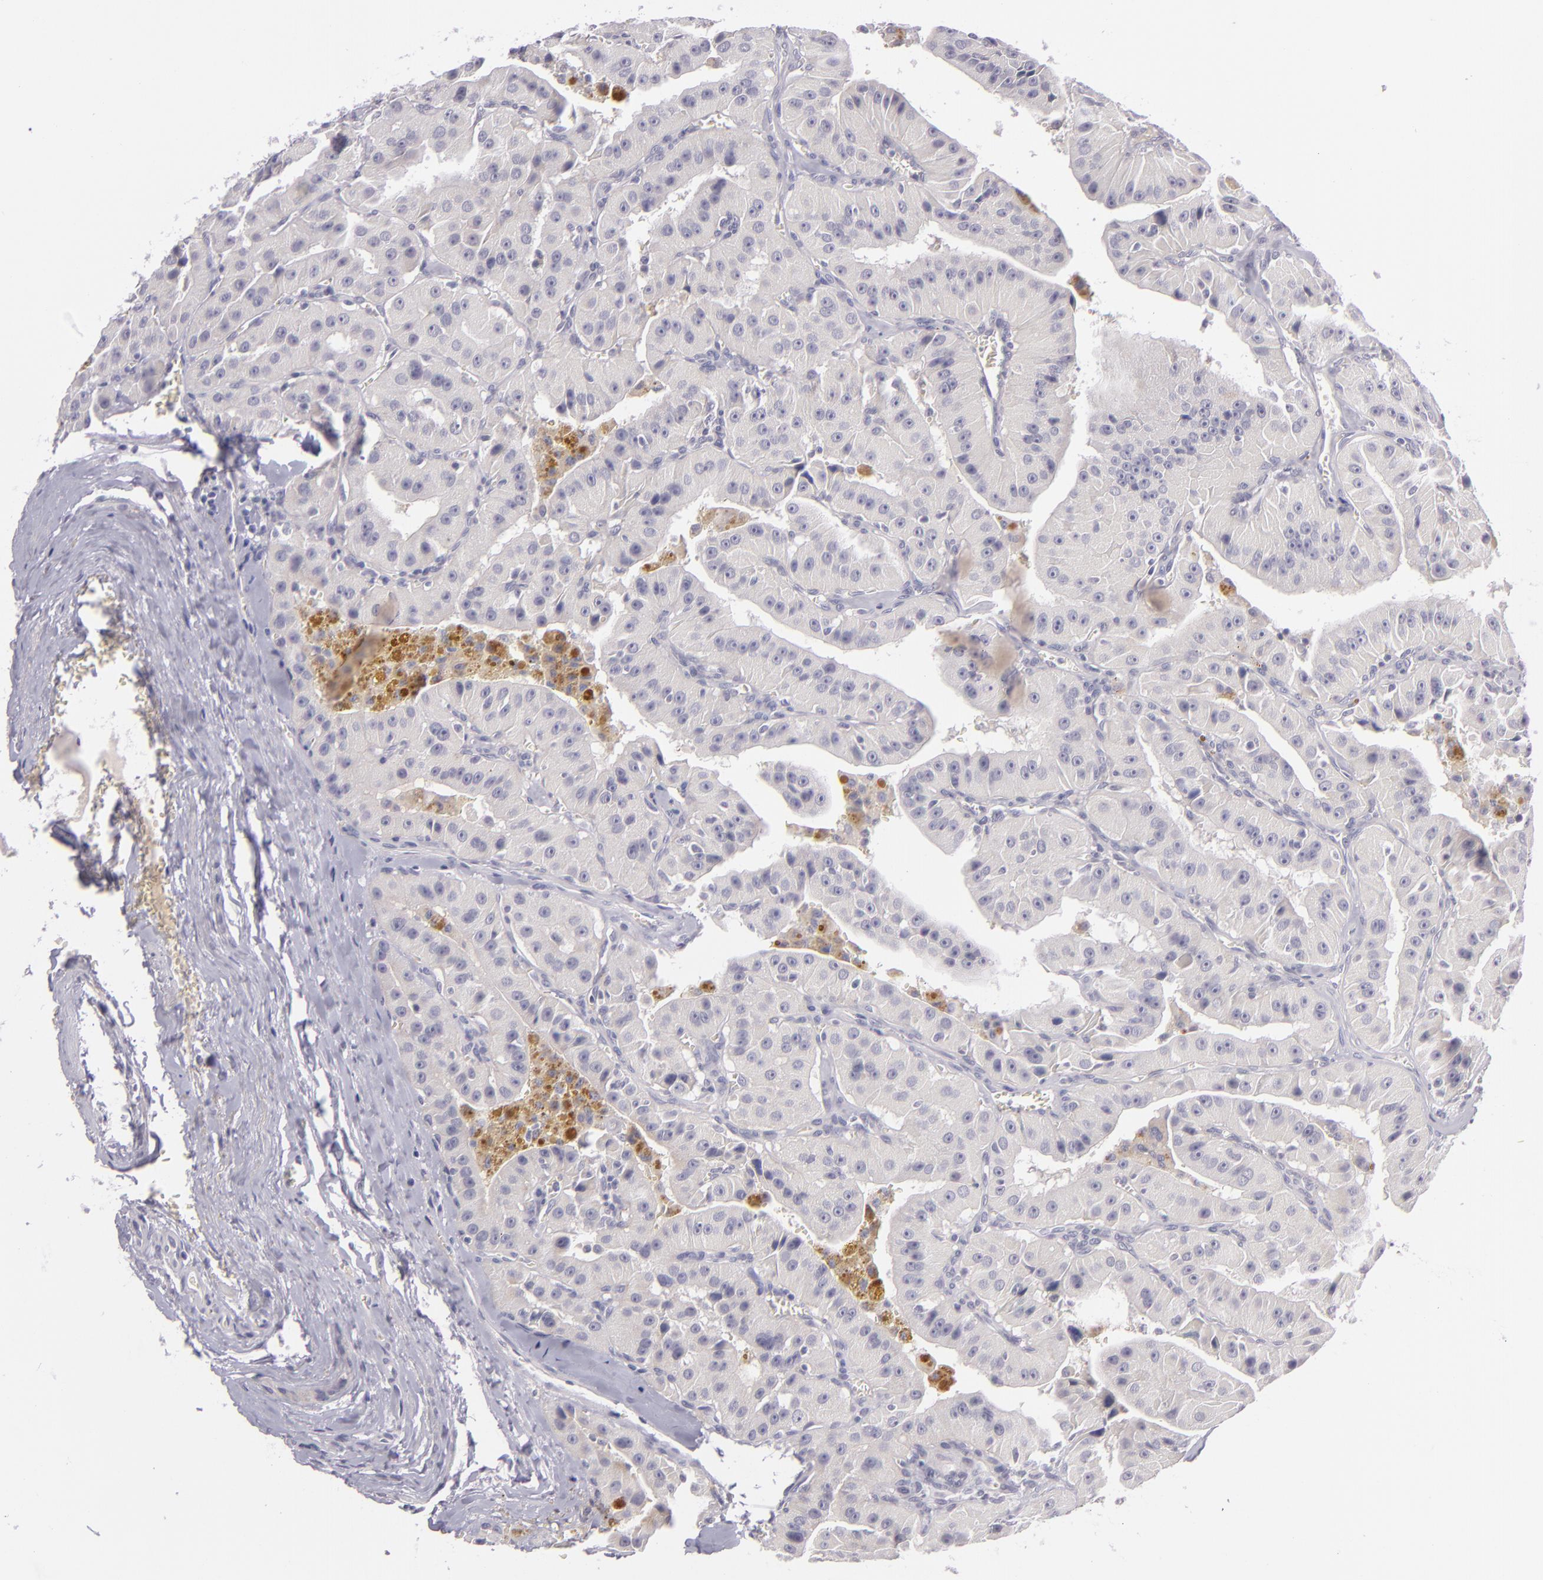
{"staining": {"intensity": "negative", "quantity": "none", "location": "none"}, "tissue": "thyroid cancer", "cell_type": "Tumor cells", "image_type": "cancer", "snomed": [{"axis": "morphology", "description": "Carcinoma, NOS"}, {"axis": "topography", "description": "Thyroid gland"}], "caption": "IHC micrograph of neoplastic tissue: human thyroid cancer (carcinoma) stained with DAB (3,3'-diaminobenzidine) demonstrates no significant protein positivity in tumor cells.", "gene": "DAG1", "patient": {"sex": "male", "age": 76}}